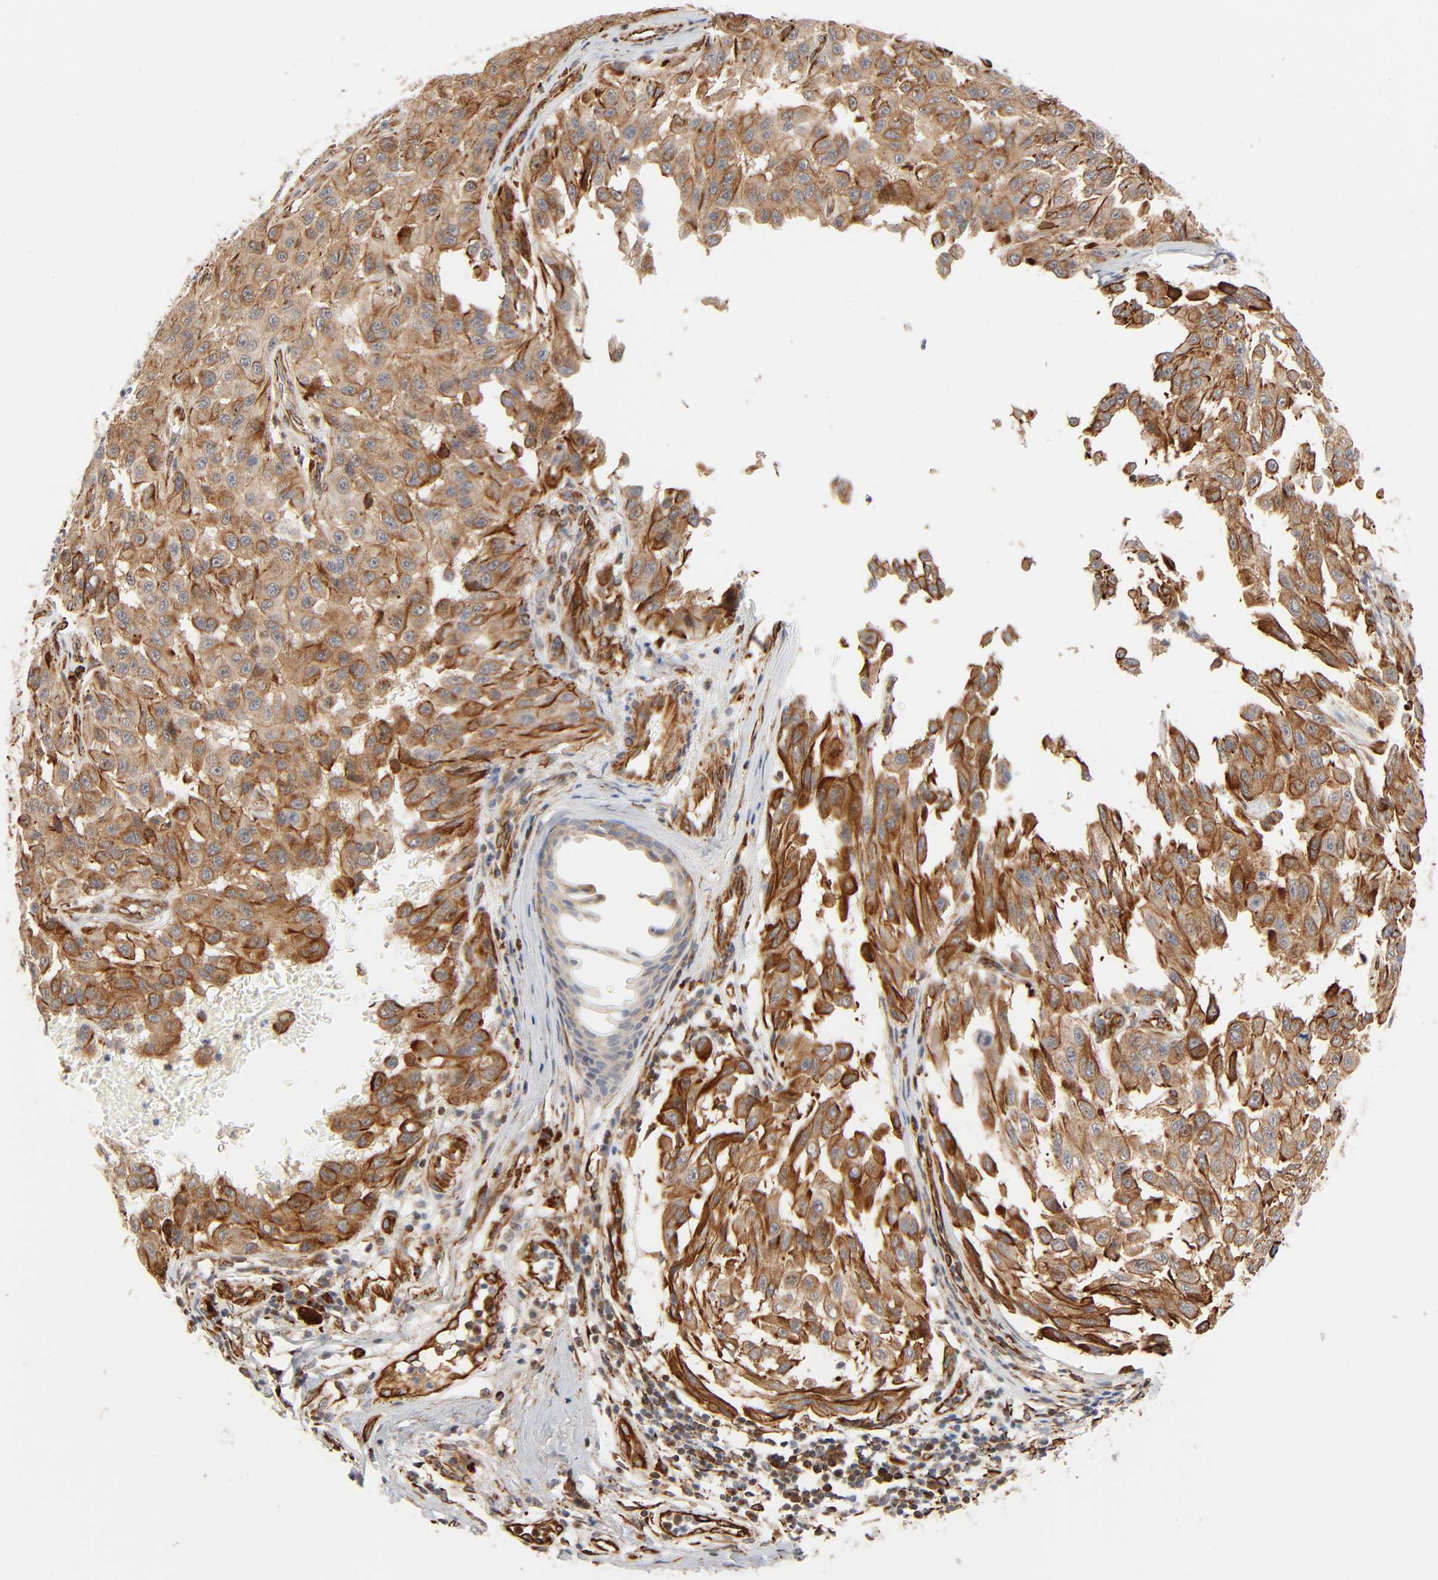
{"staining": {"intensity": "moderate", "quantity": ">75%", "location": "cytoplasmic/membranous"}, "tissue": "melanoma", "cell_type": "Tumor cells", "image_type": "cancer", "snomed": [{"axis": "morphology", "description": "Malignant melanoma, NOS"}, {"axis": "topography", "description": "Skin"}], "caption": "Protein staining by immunohistochemistry reveals moderate cytoplasmic/membranous staining in about >75% of tumor cells in melanoma.", "gene": "REEP6", "patient": {"sex": "male", "age": 30}}